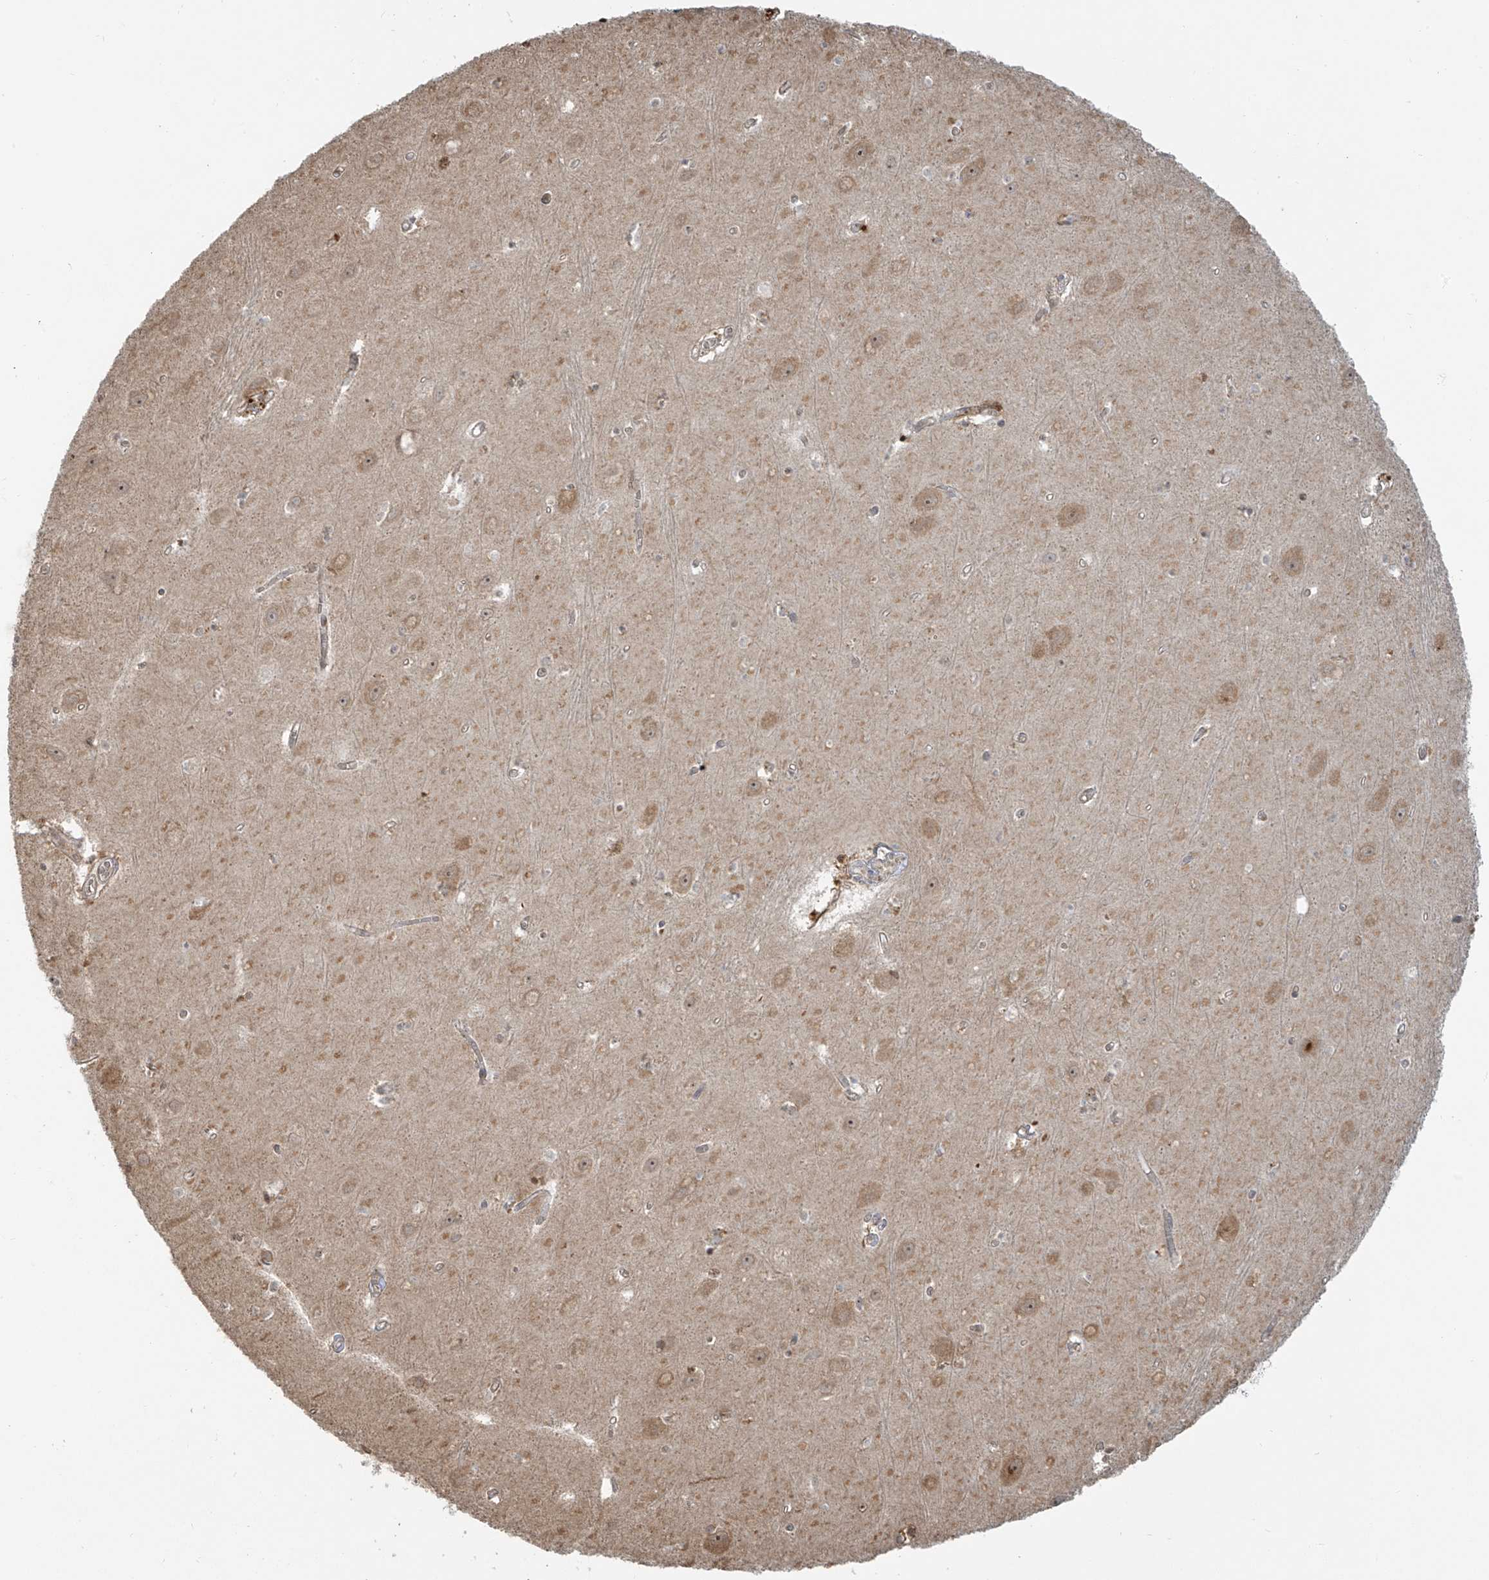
{"staining": {"intensity": "negative", "quantity": "none", "location": "none"}, "tissue": "hippocampus", "cell_type": "Glial cells", "image_type": "normal", "snomed": [{"axis": "morphology", "description": "Normal tissue, NOS"}, {"axis": "topography", "description": "Hippocampus"}], "caption": "Immunohistochemistry of benign human hippocampus shows no expression in glial cells.", "gene": "VMP1", "patient": {"sex": "female", "age": 64}}